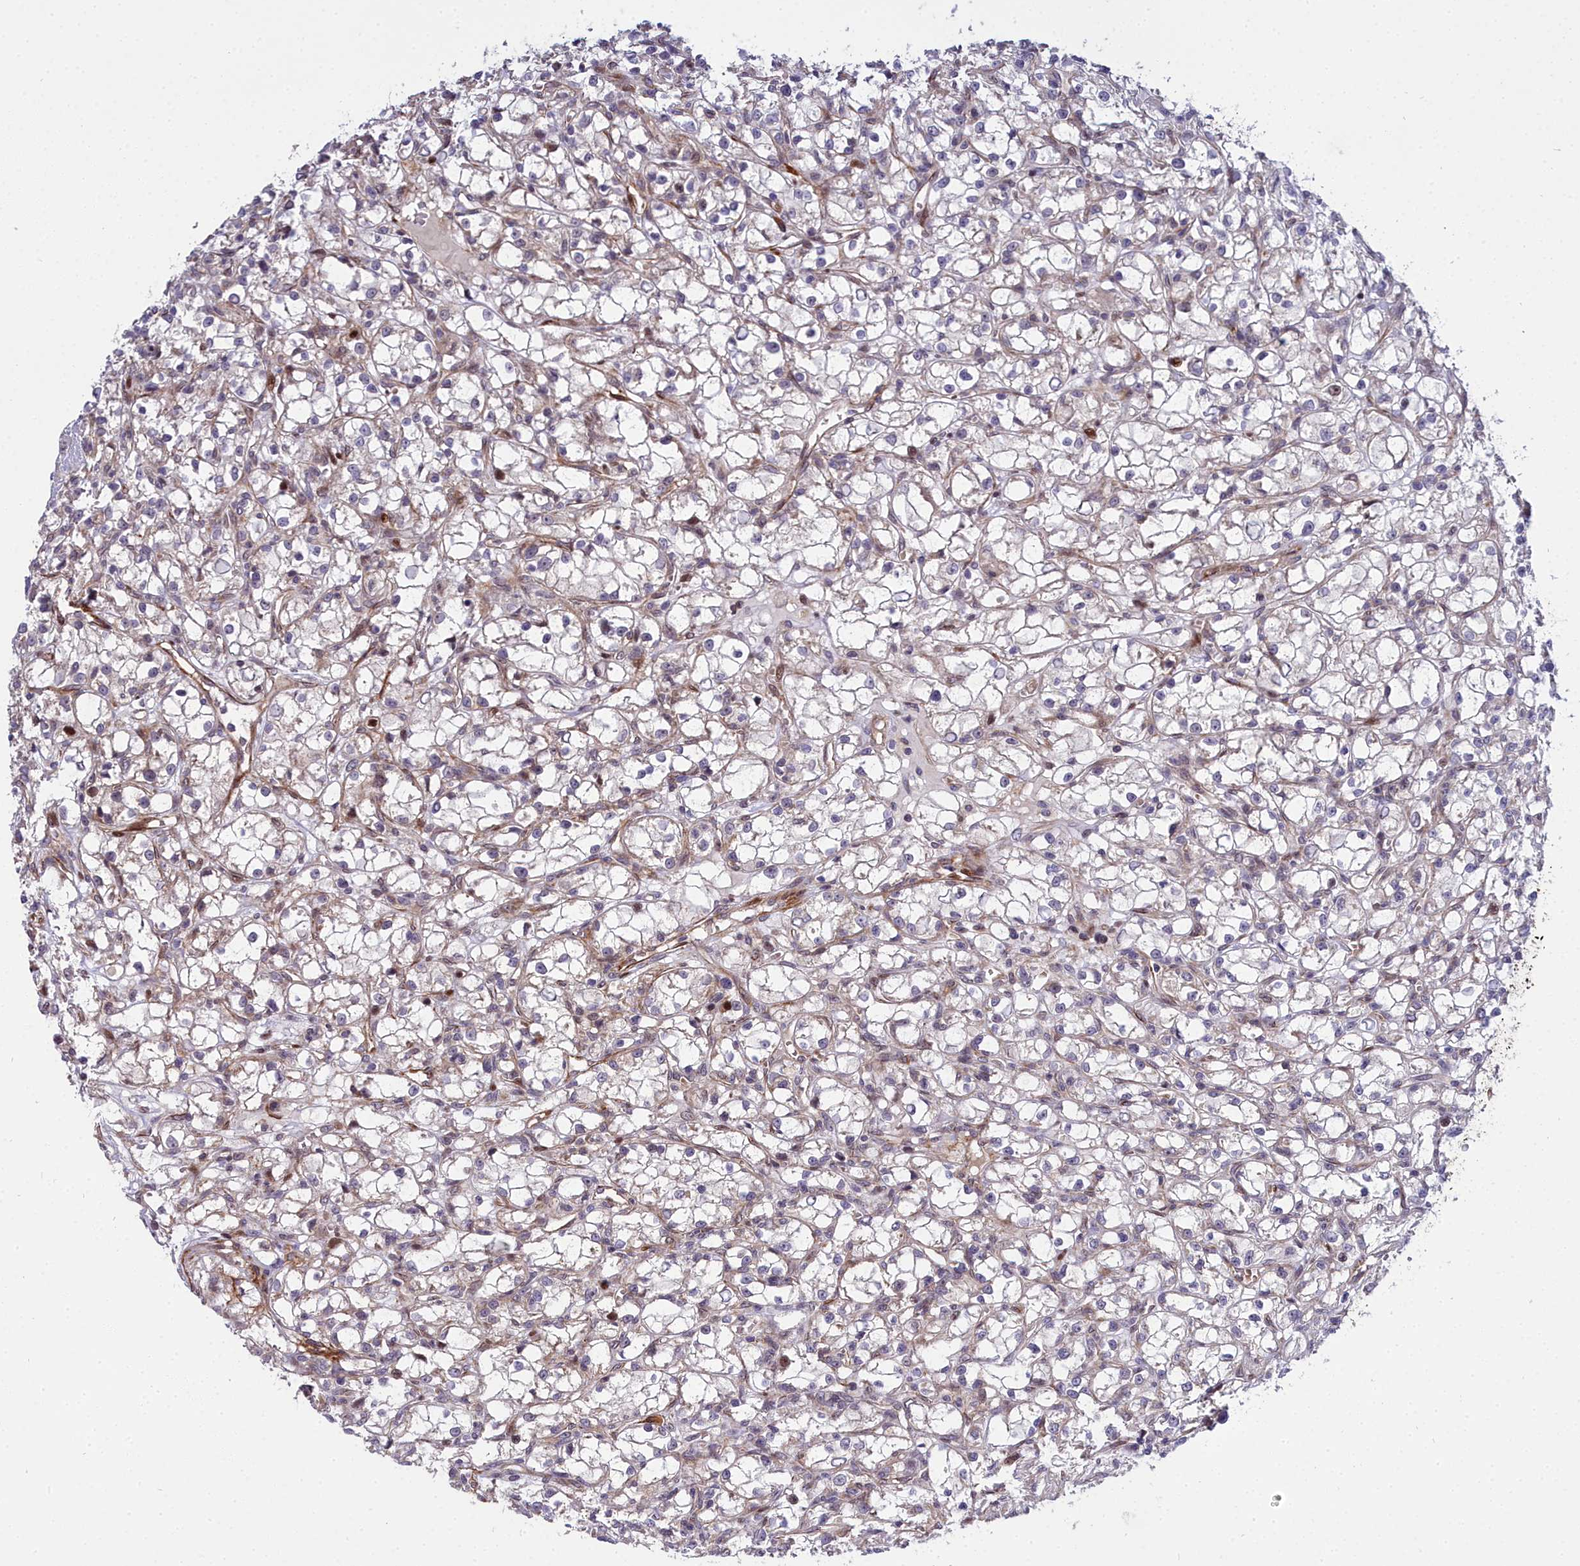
{"staining": {"intensity": "negative", "quantity": "none", "location": "none"}, "tissue": "renal cancer", "cell_type": "Tumor cells", "image_type": "cancer", "snomed": [{"axis": "morphology", "description": "Adenocarcinoma, NOS"}, {"axis": "topography", "description": "Kidney"}], "caption": "Tumor cells show no significant protein staining in renal cancer (adenocarcinoma).", "gene": "MRPS11", "patient": {"sex": "female", "age": 59}}